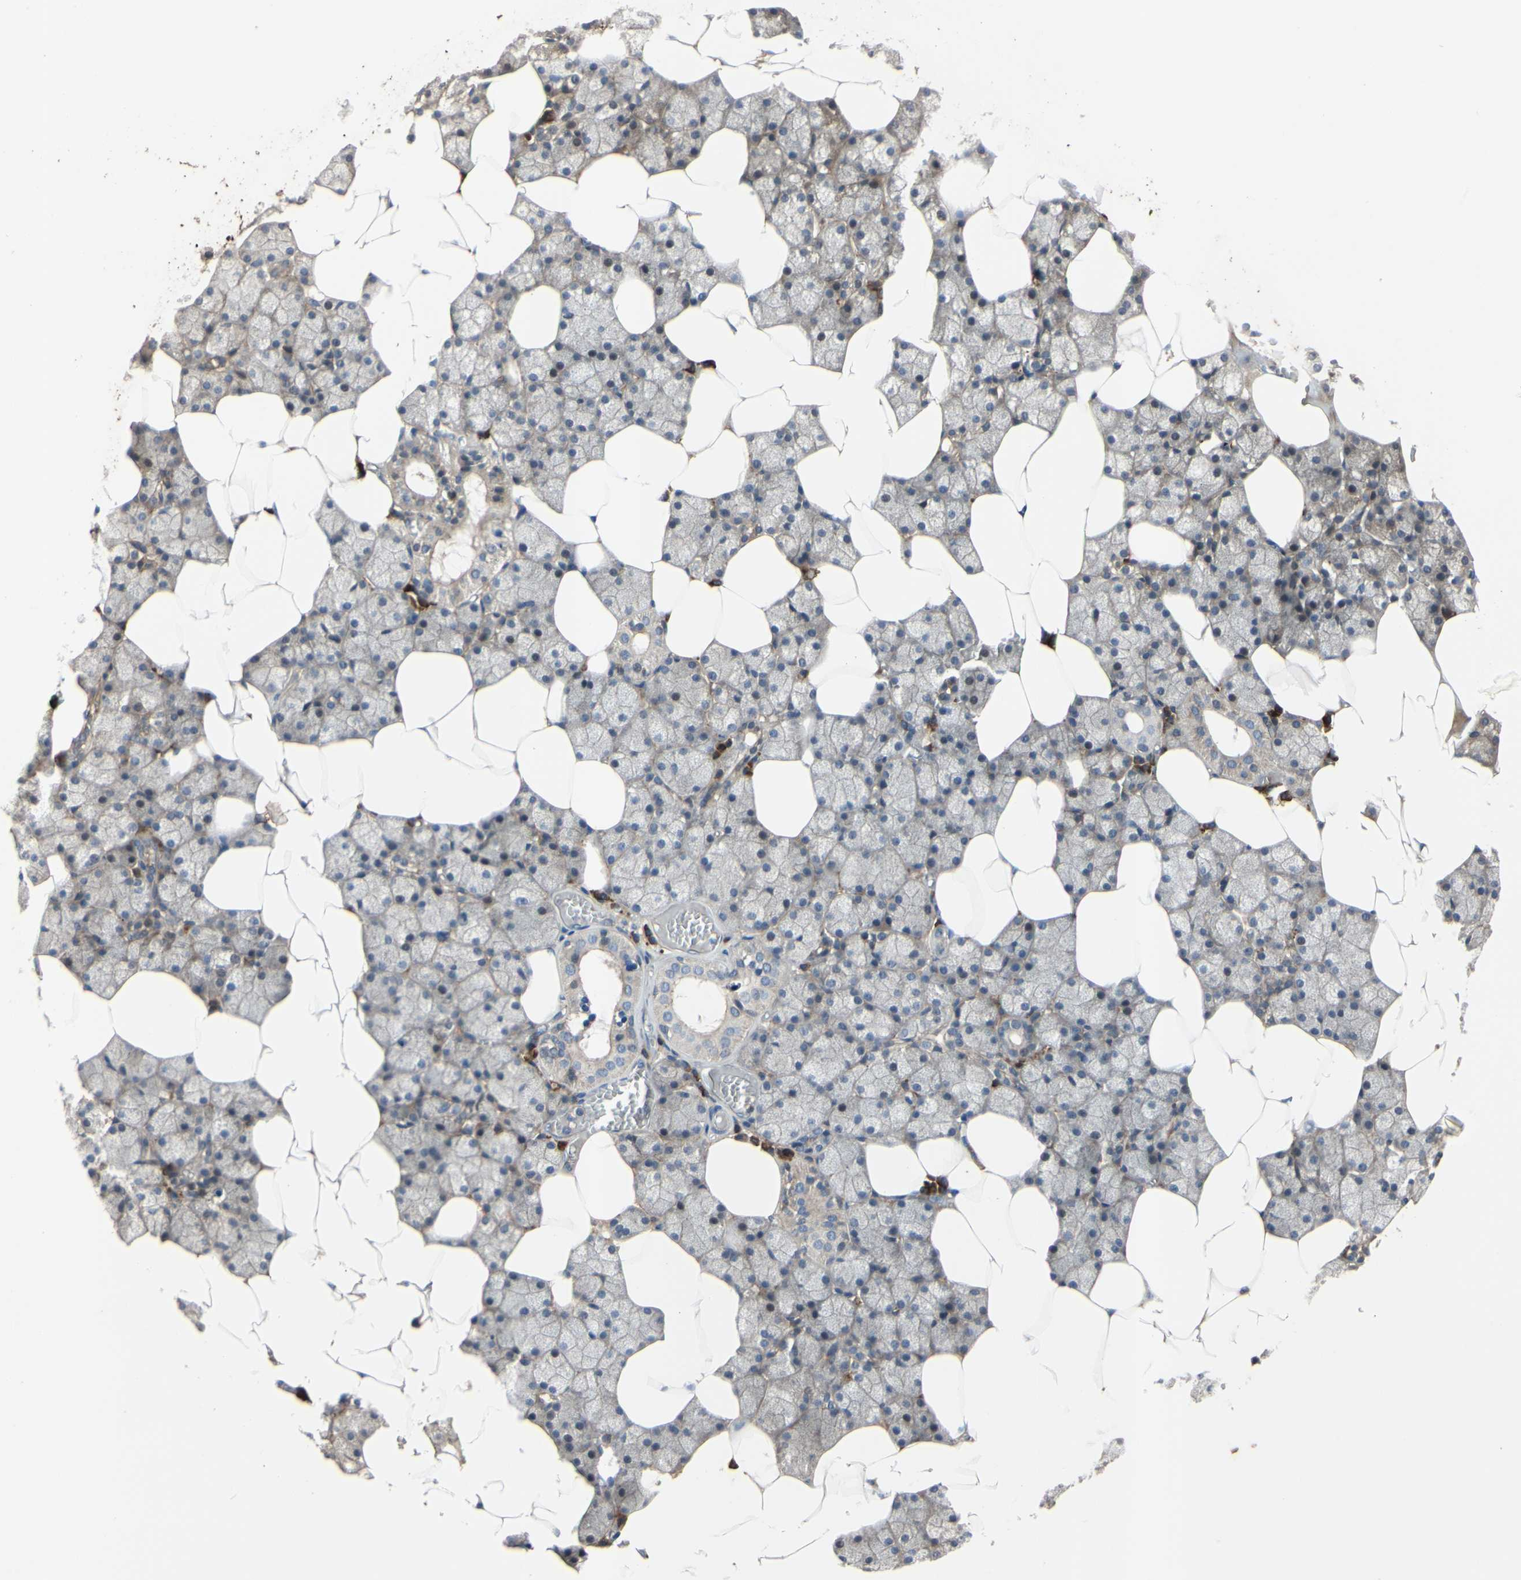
{"staining": {"intensity": "moderate", "quantity": "25%-75%", "location": "cytoplasmic/membranous"}, "tissue": "salivary gland", "cell_type": "Glandular cells", "image_type": "normal", "snomed": [{"axis": "morphology", "description": "Normal tissue, NOS"}, {"axis": "topography", "description": "Salivary gland"}], "caption": "Salivary gland stained with a brown dye displays moderate cytoplasmic/membranous positive positivity in approximately 25%-75% of glandular cells.", "gene": "XIAP", "patient": {"sex": "male", "age": 62}}